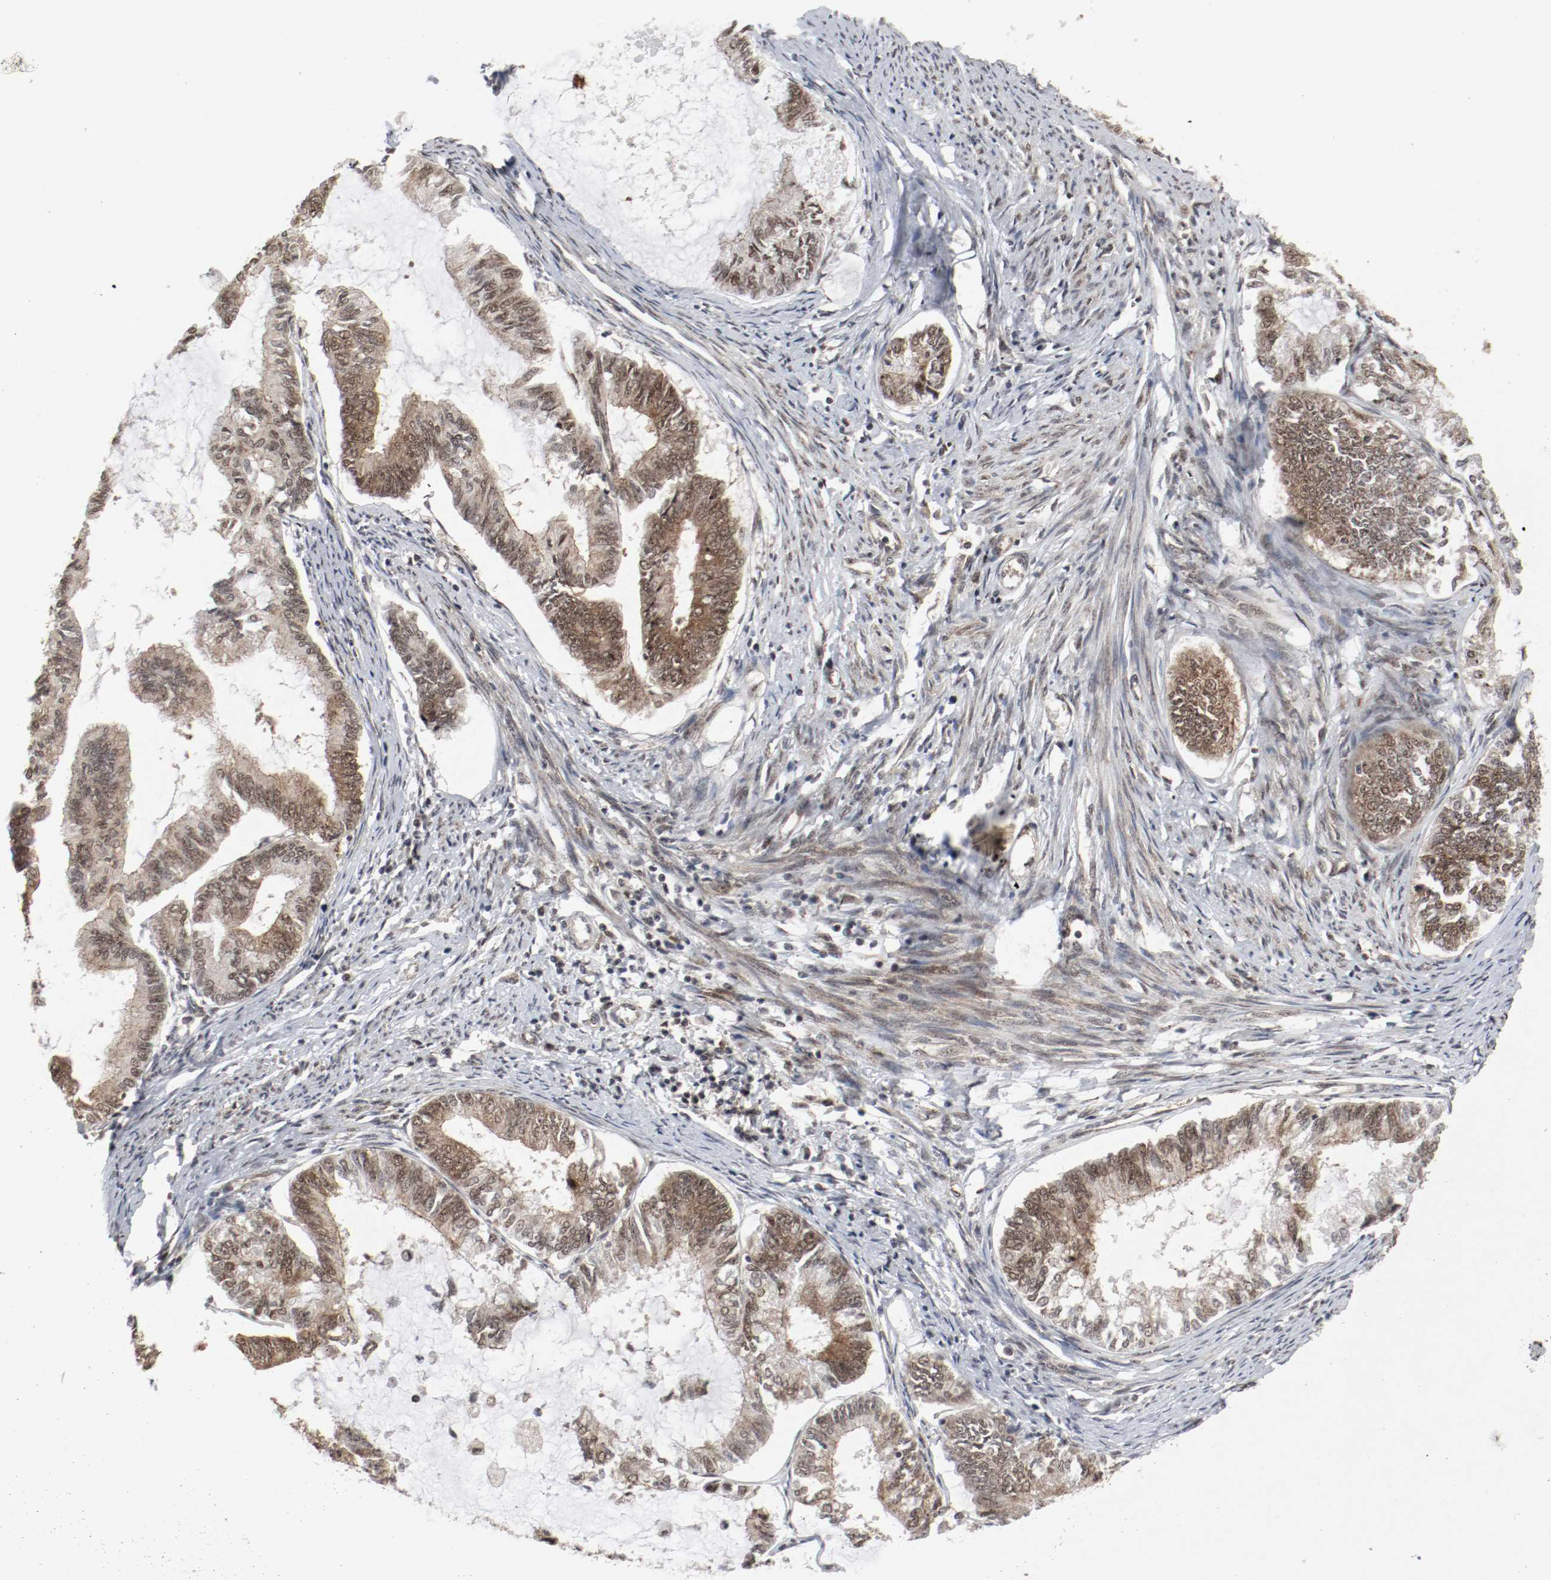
{"staining": {"intensity": "moderate", "quantity": ">75%", "location": "cytoplasmic/membranous,nuclear"}, "tissue": "endometrial cancer", "cell_type": "Tumor cells", "image_type": "cancer", "snomed": [{"axis": "morphology", "description": "Adenocarcinoma, NOS"}, {"axis": "topography", "description": "Endometrium"}], "caption": "Protein staining shows moderate cytoplasmic/membranous and nuclear expression in approximately >75% of tumor cells in adenocarcinoma (endometrial).", "gene": "CSNK2B", "patient": {"sex": "female", "age": 86}}